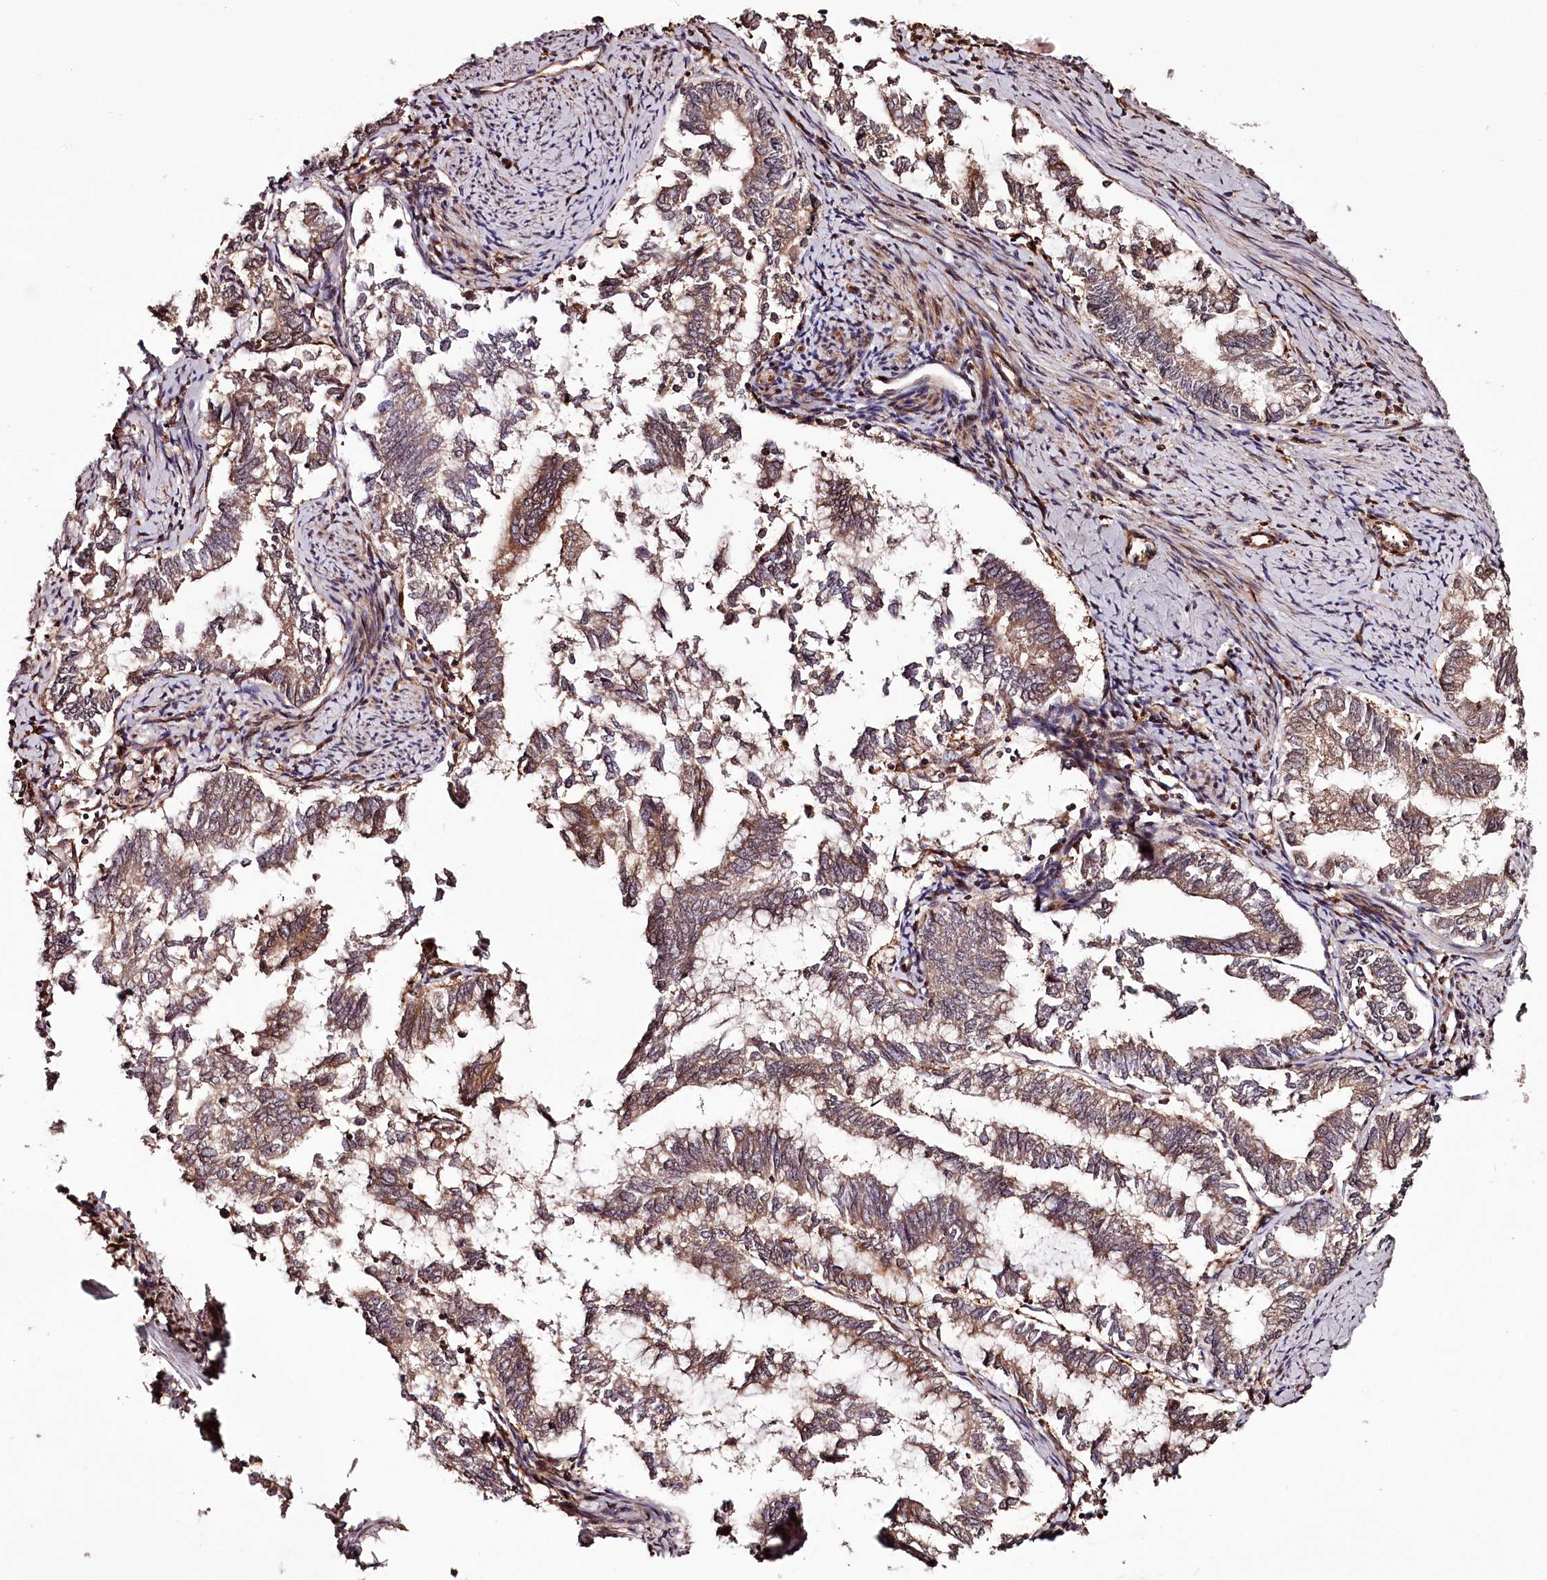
{"staining": {"intensity": "moderate", "quantity": ">75%", "location": "cytoplasmic/membranous"}, "tissue": "endometrial cancer", "cell_type": "Tumor cells", "image_type": "cancer", "snomed": [{"axis": "morphology", "description": "Adenocarcinoma, NOS"}, {"axis": "topography", "description": "Endometrium"}], "caption": "Endometrial cancer (adenocarcinoma) stained for a protein displays moderate cytoplasmic/membranous positivity in tumor cells. (DAB IHC with brightfield microscopy, high magnification).", "gene": "KIF14", "patient": {"sex": "female", "age": 79}}